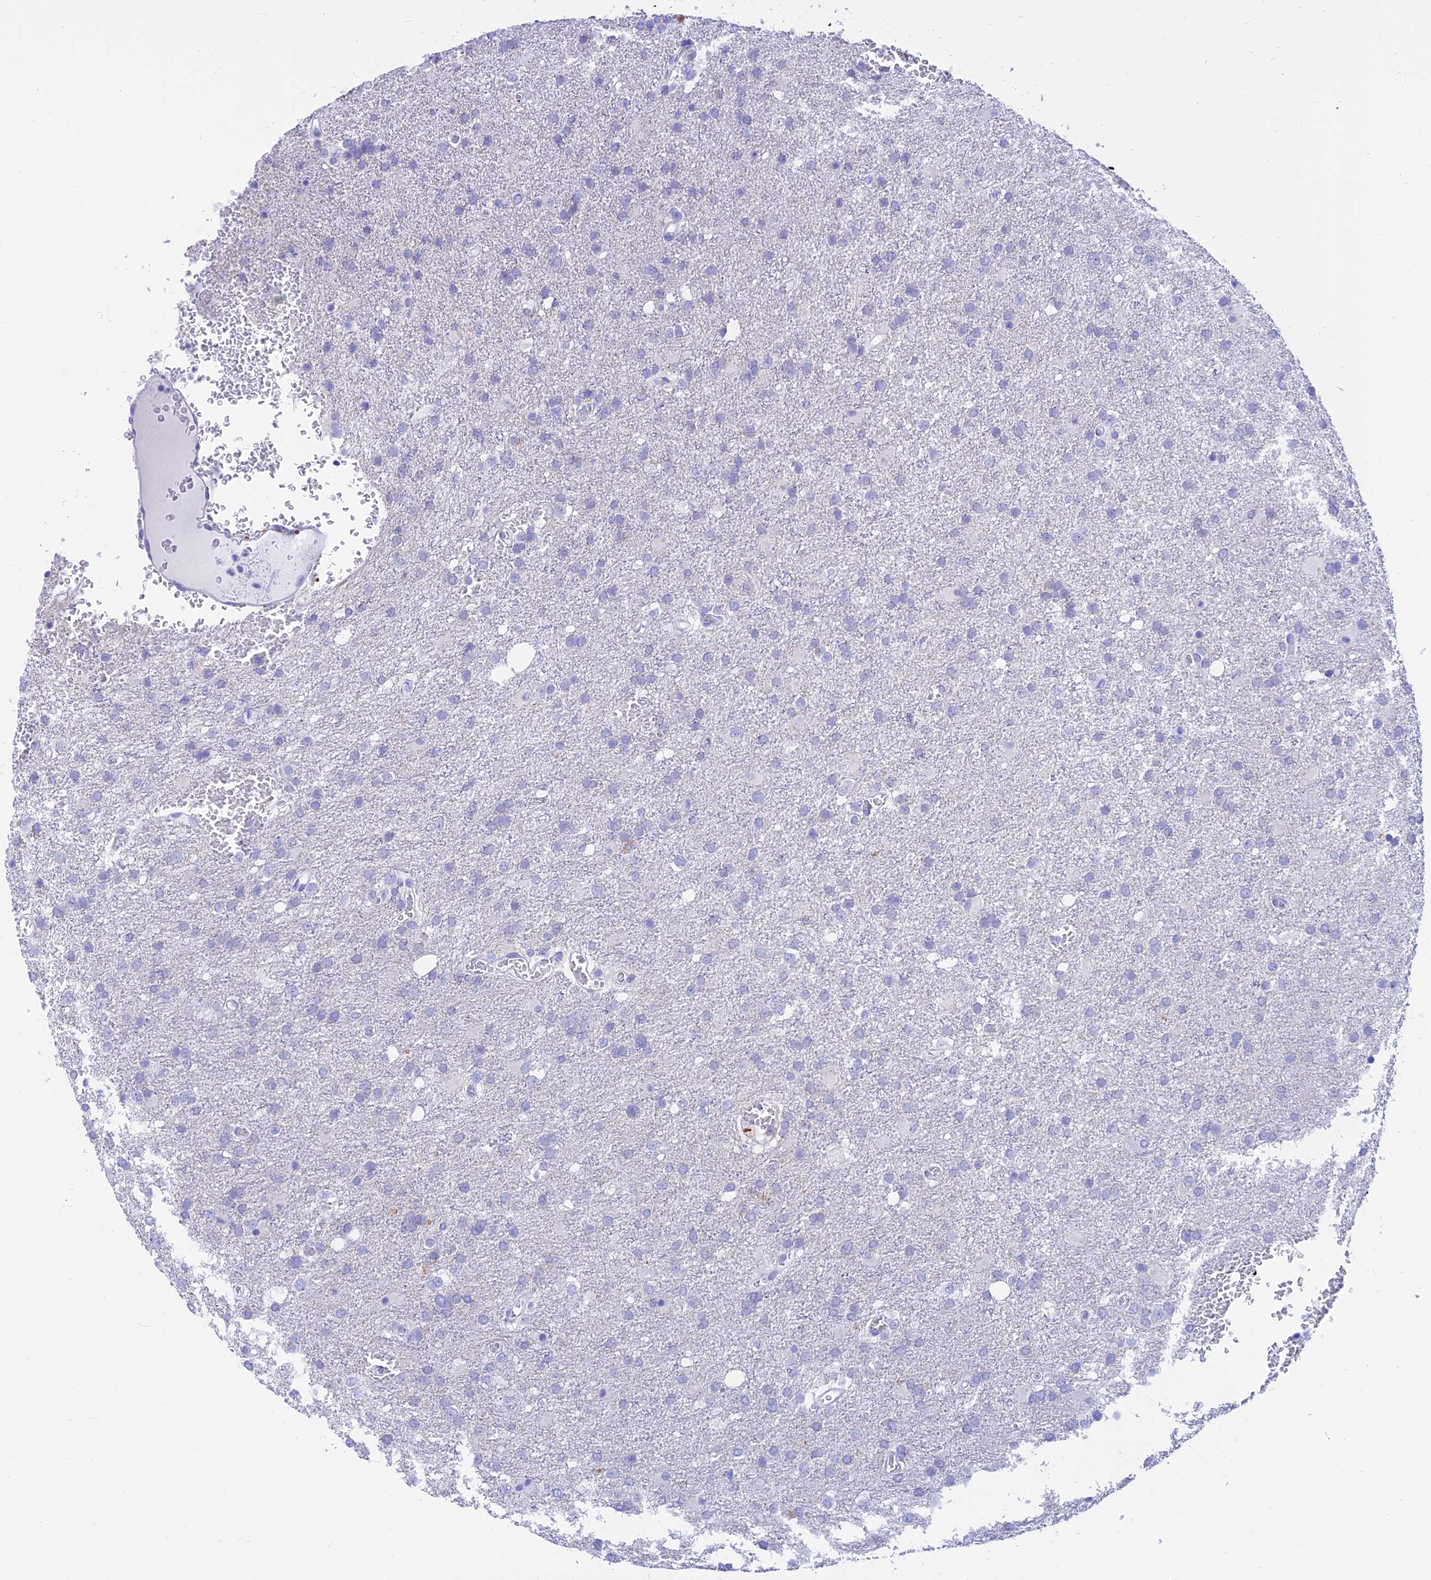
{"staining": {"intensity": "negative", "quantity": "none", "location": "none"}, "tissue": "glioma", "cell_type": "Tumor cells", "image_type": "cancer", "snomed": [{"axis": "morphology", "description": "Glioma, malignant, High grade"}, {"axis": "topography", "description": "Brain"}], "caption": "An immunohistochemistry (IHC) histopathology image of glioma is shown. There is no staining in tumor cells of glioma.", "gene": "PRNP", "patient": {"sex": "female", "age": 74}}